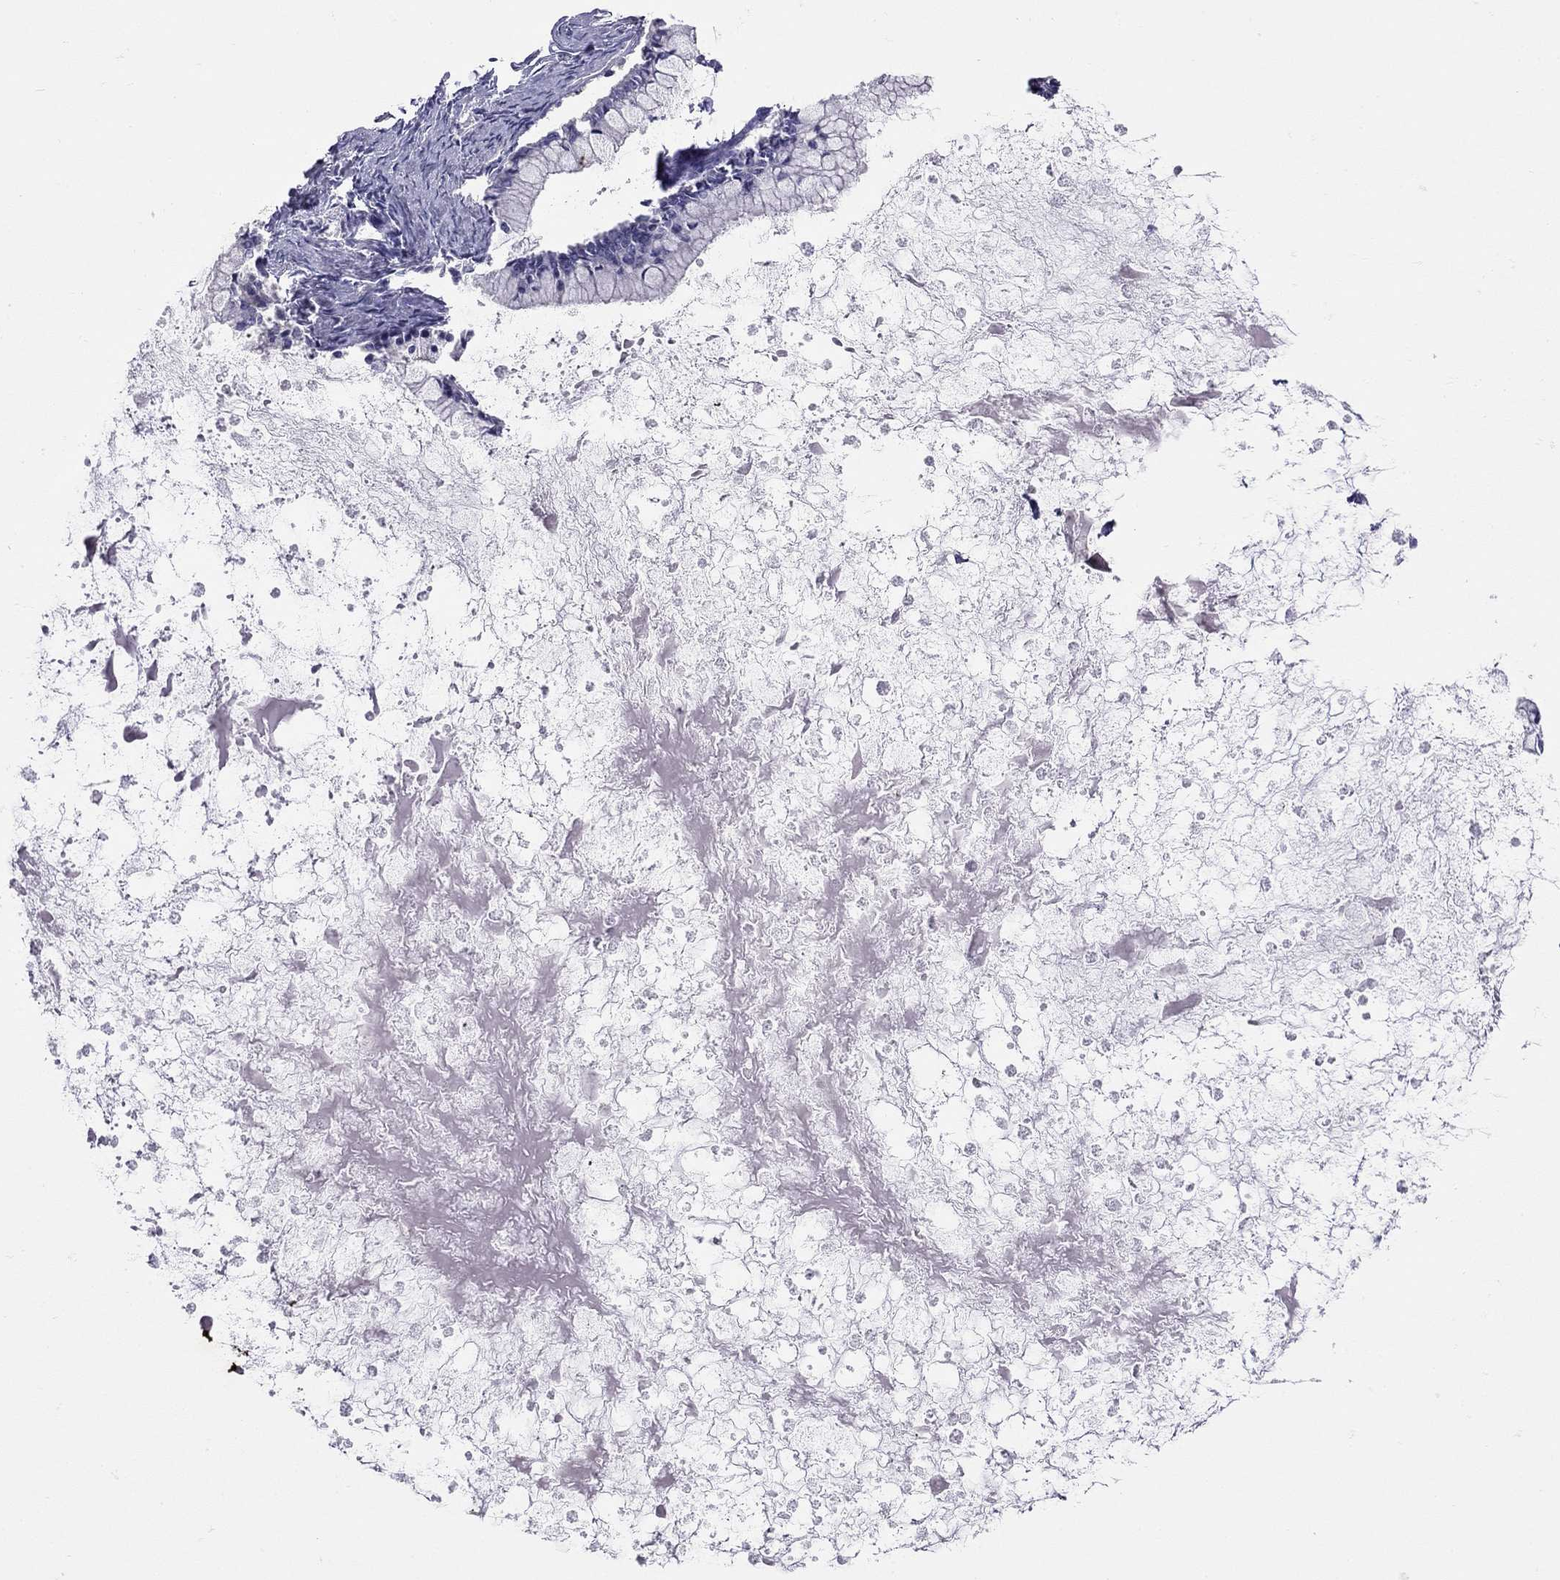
{"staining": {"intensity": "negative", "quantity": "none", "location": "none"}, "tissue": "ovarian cancer", "cell_type": "Tumor cells", "image_type": "cancer", "snomed": [{"axis": "morphology", "description": "Cystadenocarcinoma, mucinous, NOS"}, {"axis": "topography", "description": "Ovary"}], "caption": "IHC photomicrograph of human mucinous cystadenocarcinoma (ovarian) stained for a protein (brown), which shows no expression in tumor cells.", "gene": "RTP5", "patient": {"sex": "female", "age": 67}}